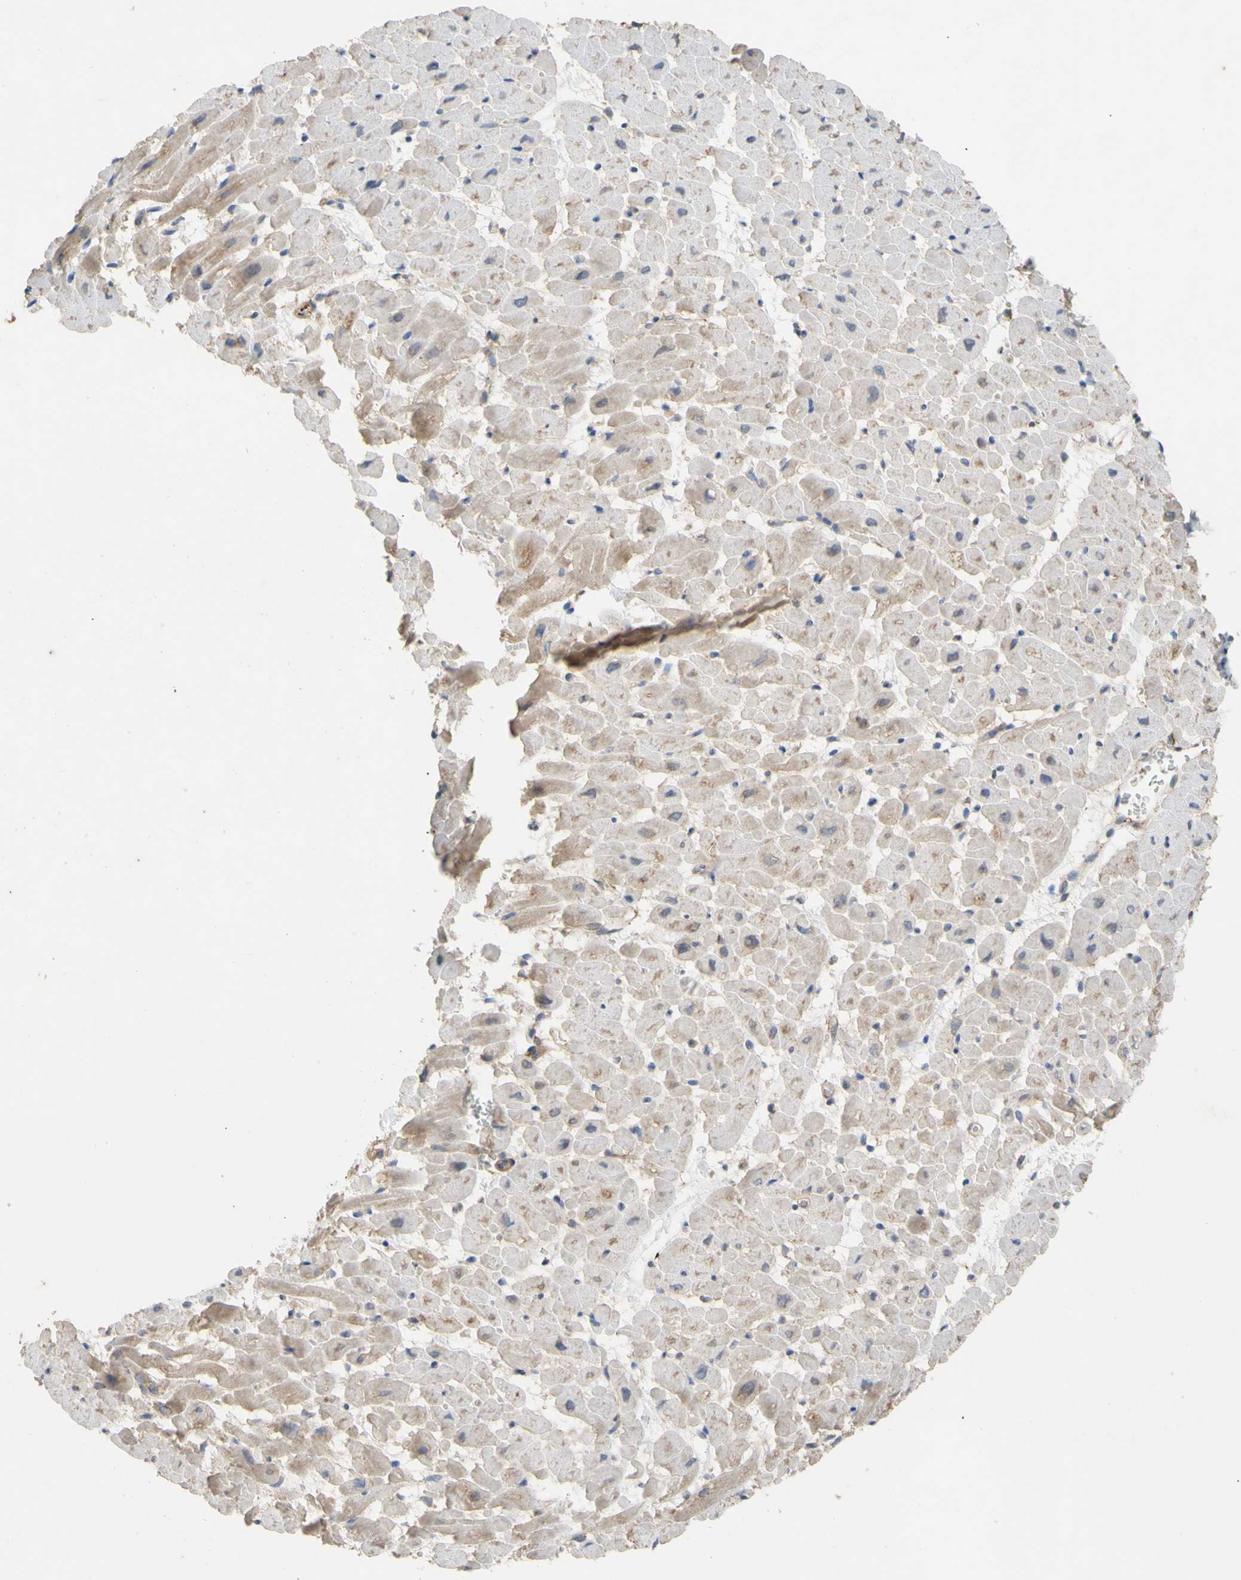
{"staining": {"intensity": "weak", "quantity": "25%-75%", "location": "cytoplasmic/membranous"}, "tissue": "heart muscle", "cell_type": "Cardiomyocytes", "image_type": "normal", "snomed": [{"axis": "morphology", "description": "Normal tissue, NOS"}, {"axis": "topography", "description": "Heart"}], "caption": "A photomicrograph of heart muscle stained for a protein displays weak cytoplasmic/membranous brown staining in cardiomyocytes. (DAB (3,3'-diaminobenzidine) = brown stain, brightfield microscopy at high magnification).", "gene": "EIF2S3", "patient": {"sex": "male", "age": 45}}